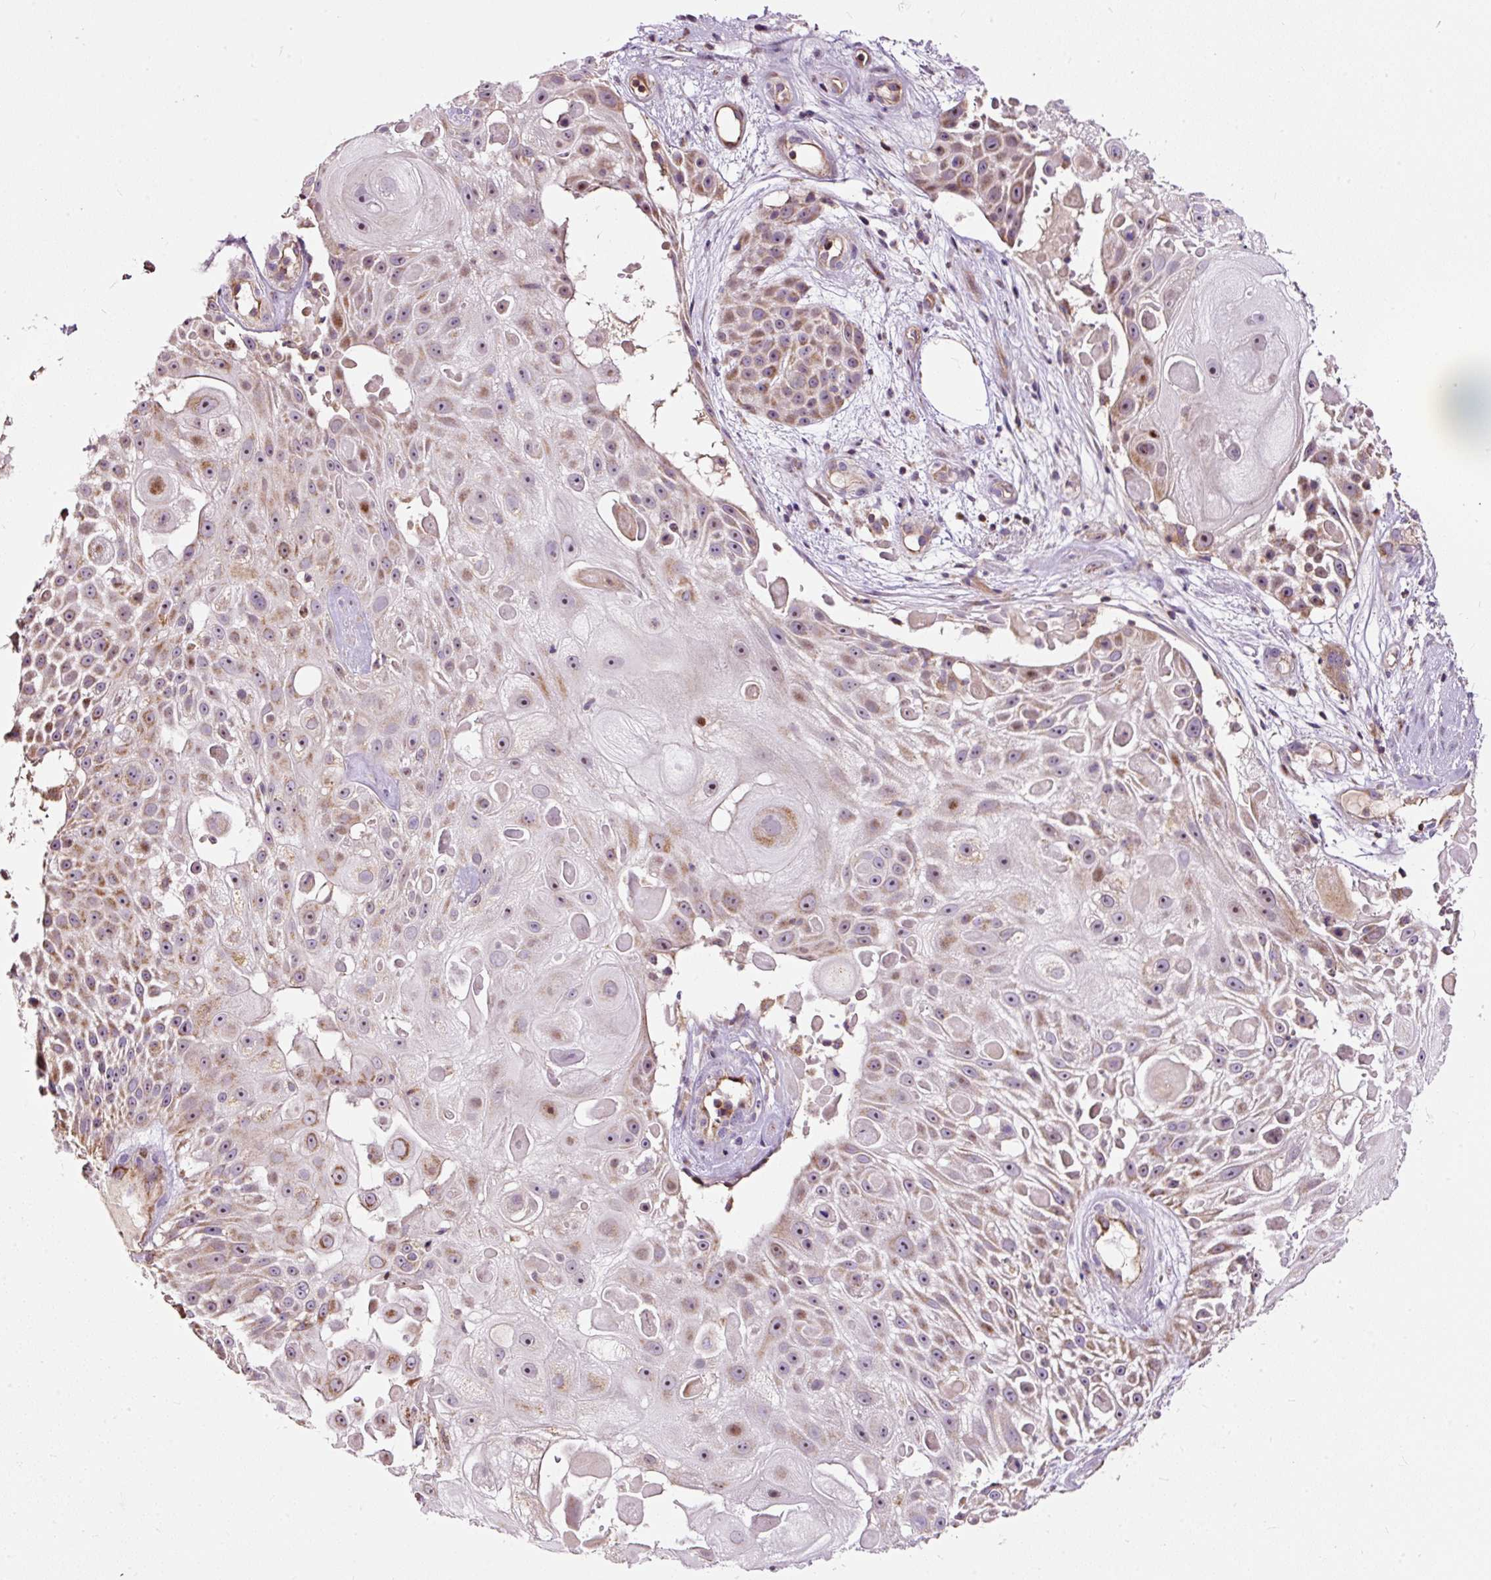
{"staining": {"intensity": "weak", "quantity": "25%-75%", "location": "cytoplasmic/membranous"}, "tissue": "skin cancer", "cell_type": "Tumor cells", "image_type": "cancer", "snomed": [{"axis": "morphology", "description": "Squamous cell carcinoma, NOS"}, {"axis": "topography", "description": "Skin"}], "caption": "Immunohistochemical staining of skin cancer demonstrates weak cytoplasmic/membranous protein positivity in about 25%-75% of tumor cells.", "gene": "BOLA3", "patient": {"sex": "female", "age": 86}}